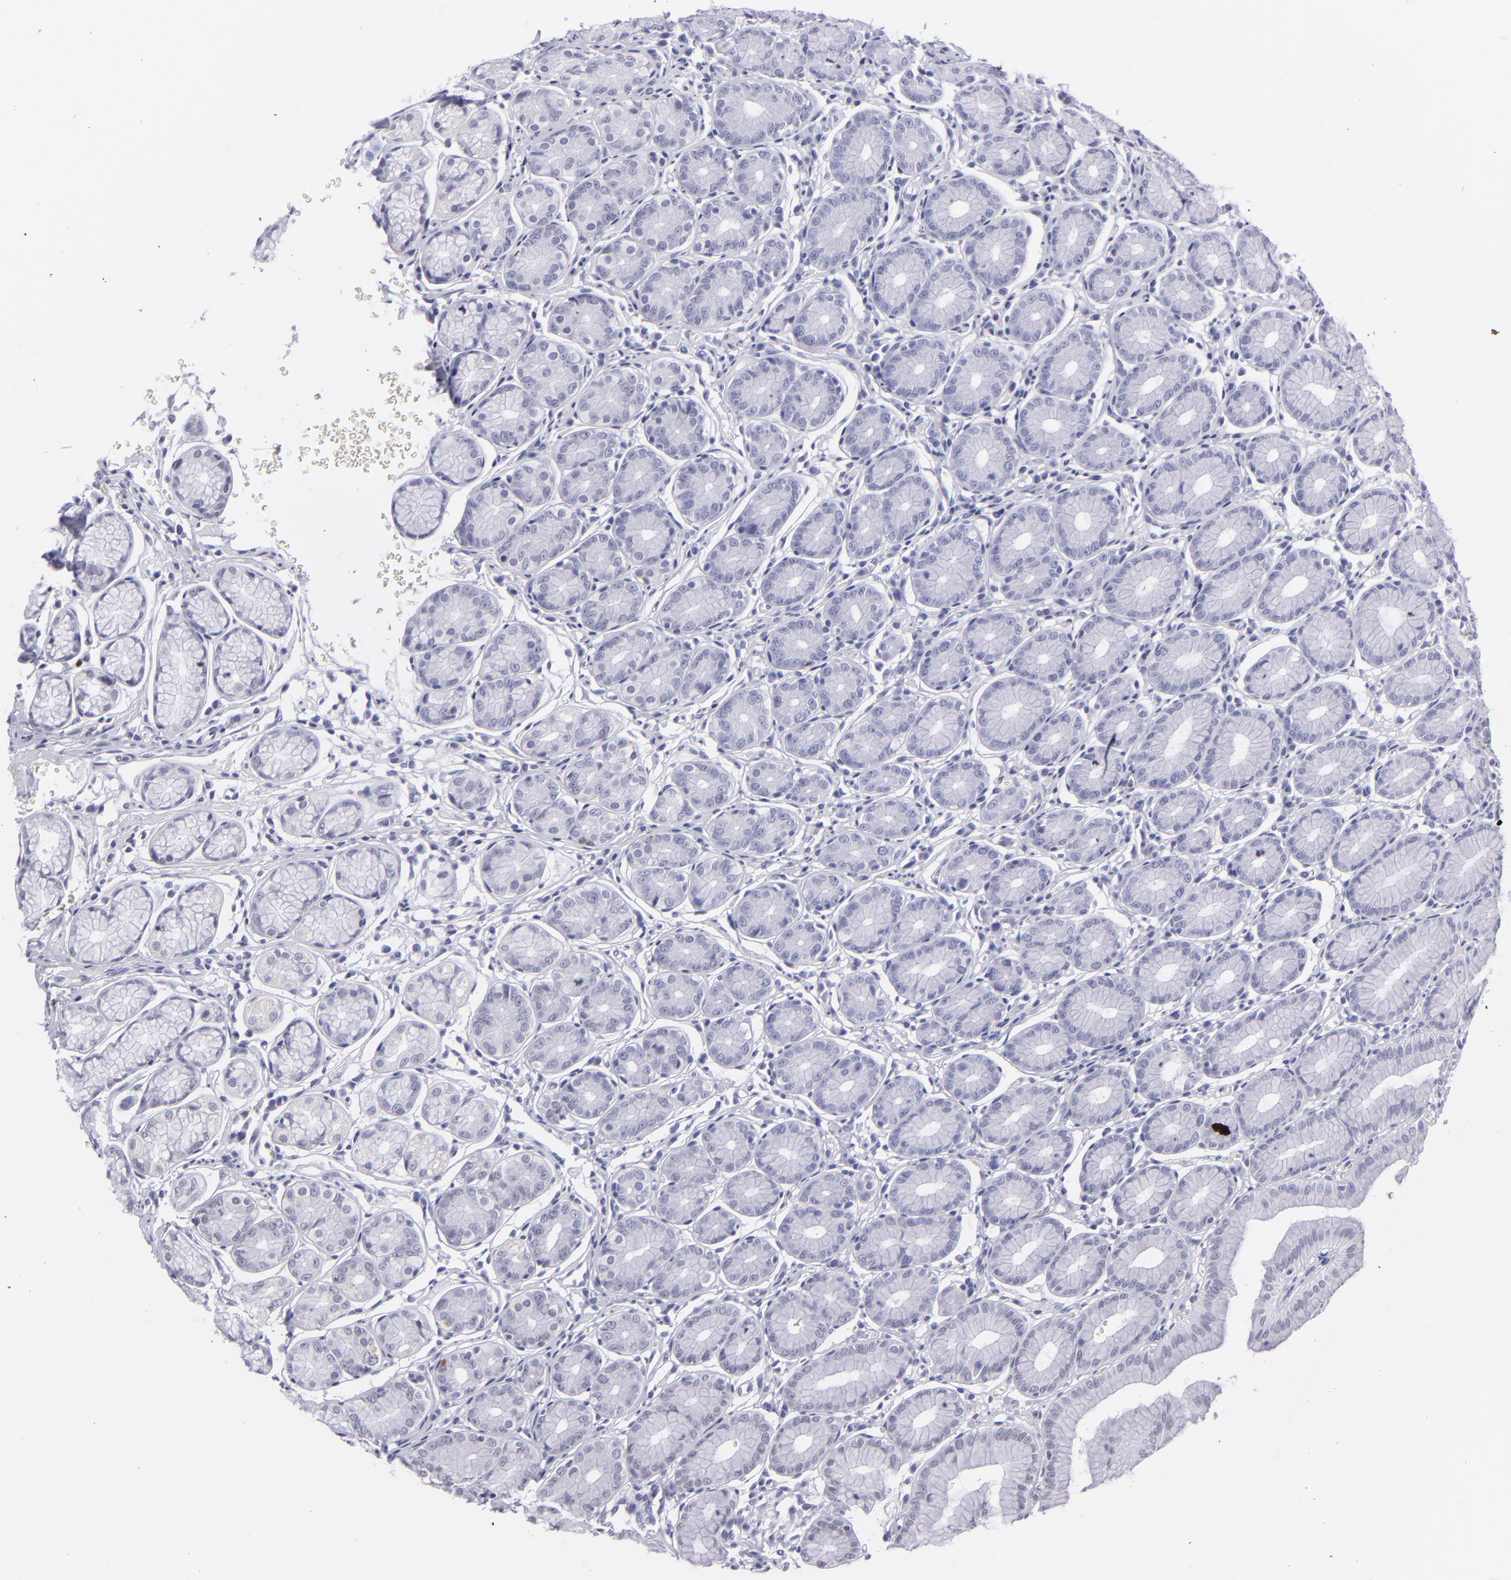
{"staining": {"intensity": "negative", "quantity": "none", "location": "none"}, "tissue": "stomach", "cell_type": "Glandular cells", "image_type": "normal", "snomed": [{"axis": "morphology", "description": "Normal tissue, NOS"}, {"axis": "topography", "description": "Stomach"}], "caption": "This is an IHC histopathology image of benign stomach. There is no staining in glandular cells.", "gene": "RXRG", "patient": {"sex": "male", "age": 42}}